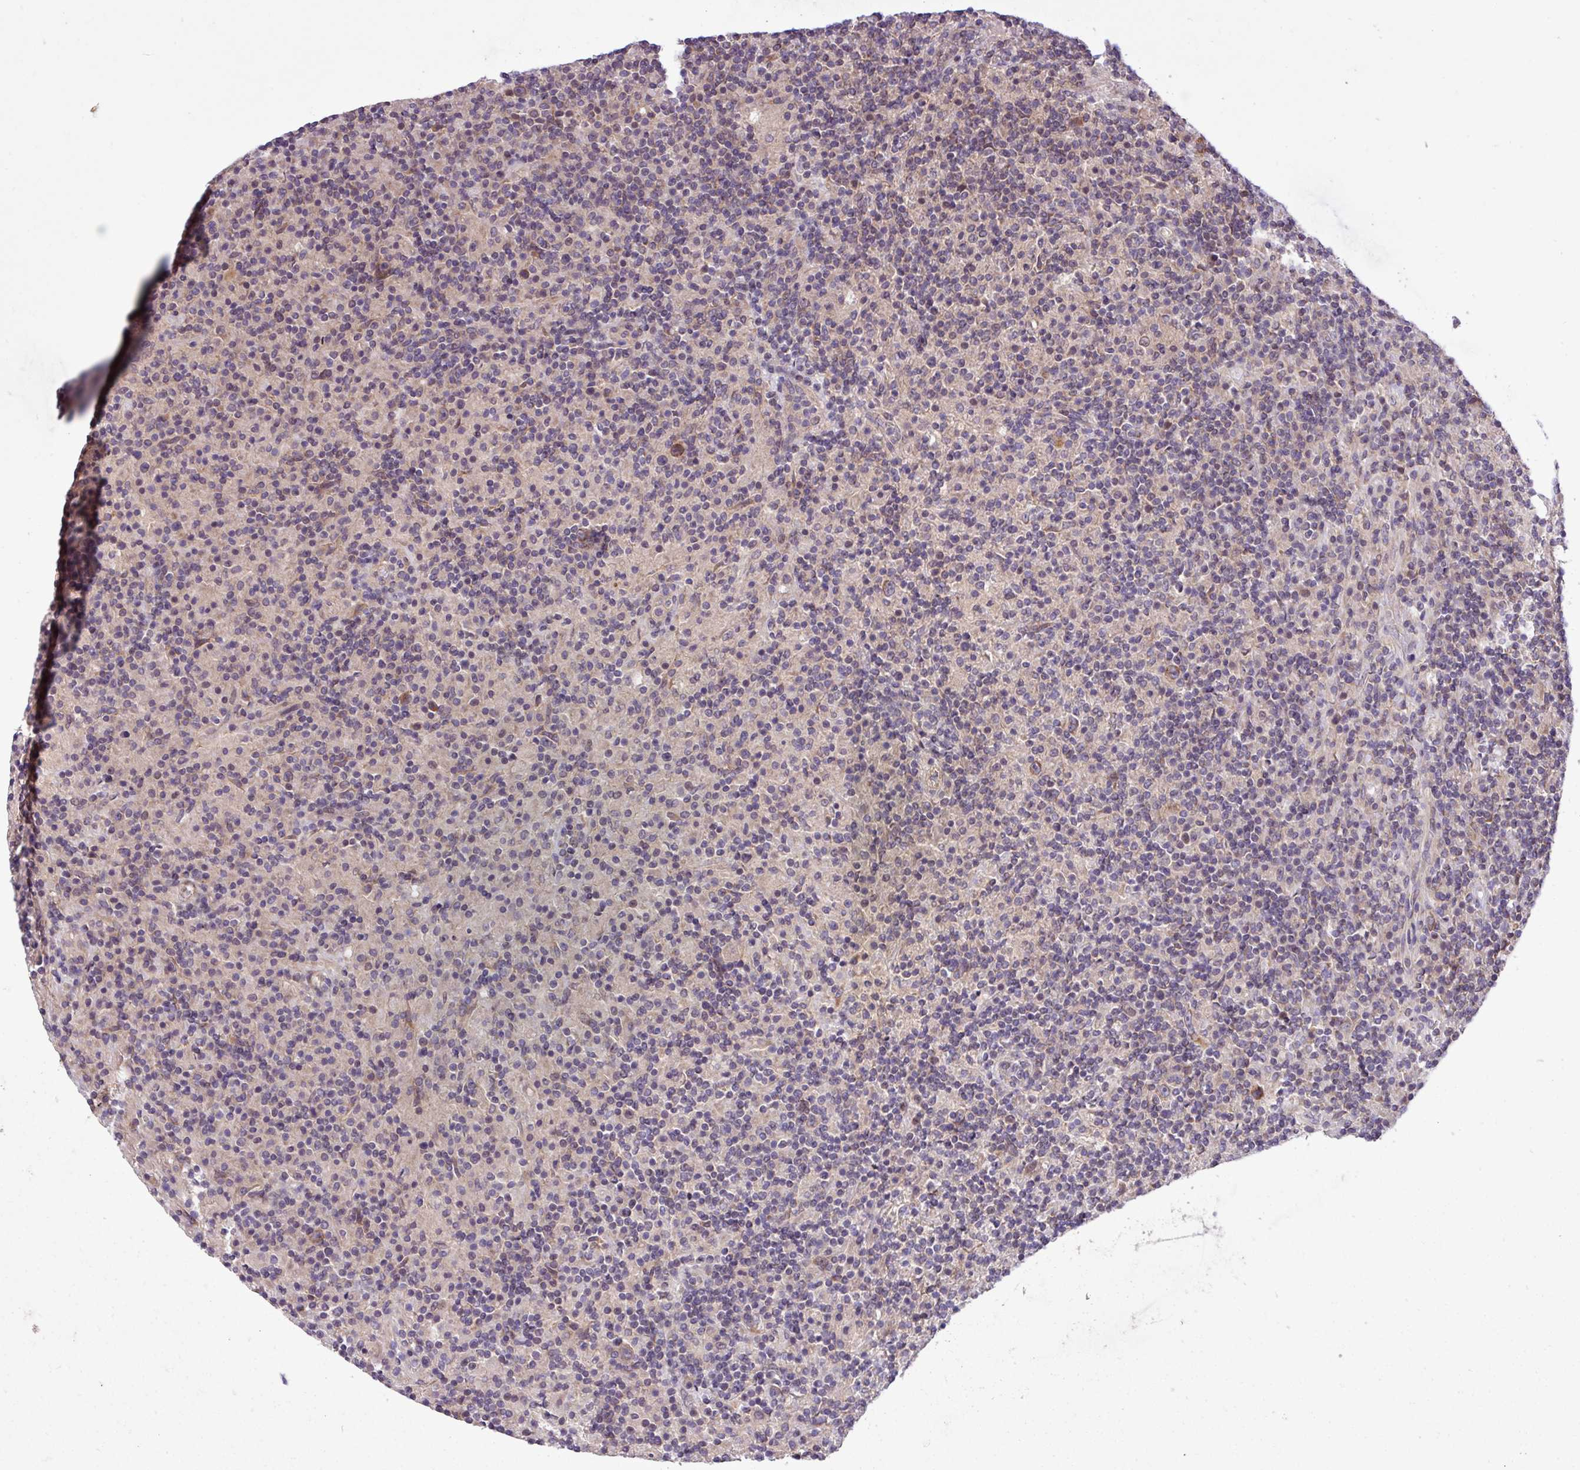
{"staining": {"intensity": "moderate", "quantity": ">75%", "location": "cytoplasmic/membranous"}, "tissue": "lymphoma", "cell_type": "Tumor cells", "image_type": "cancer", "snomed": [{"axis": "morphology", "description": "Hodgkin's disease, NOS"}, {"axis": "topography", "description": "Lymph node"}], "caption": "The image demonstrates a brown stain indicating the presence of a protein in the cytoplasmic/membranous of tumor cells in Hodgkin's disease. Ihc stains the protein in brown and the nuclei are stained blue.", "gene": "TIMM10B", "patient": {"sex": "male", "age": 70}}